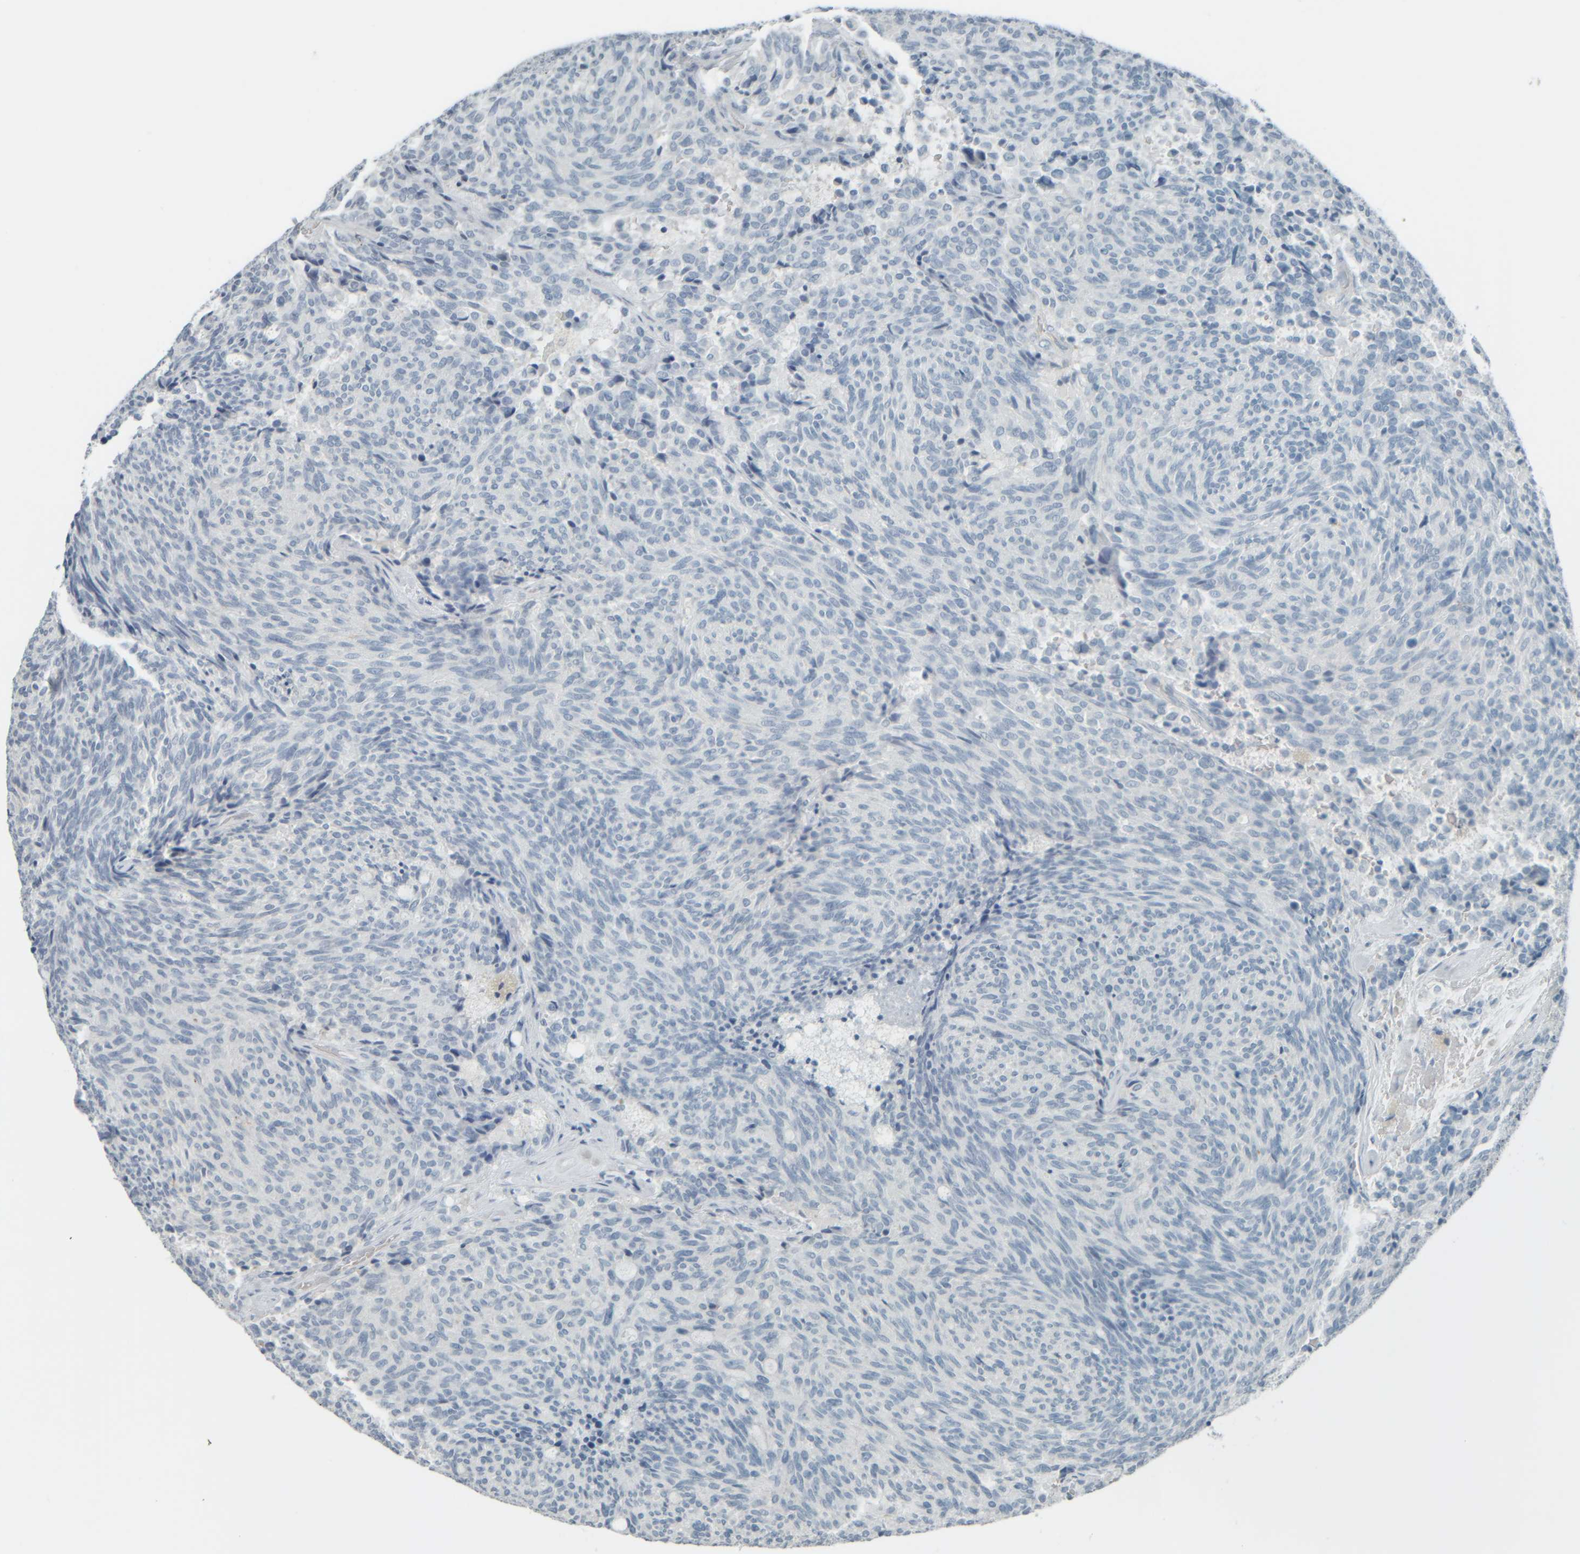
{"staining": {"intensity": "negative", "quantity": "none", "location": "none"}, "tissue": "carcinoid", "cell_type": "Tumor cells", "image_type": "cancer", "snomed": [{"axis": "morphology", "description": "Carcinoid, malignant, NOS"}, {"axis": "topography", "description": "Pancreas"}], "caption": "IHC of malignant carcinoid shows no positivity in tumor cells.", "gene": "TPSAB1", "patient": {"sex": "female", "age": 54}}